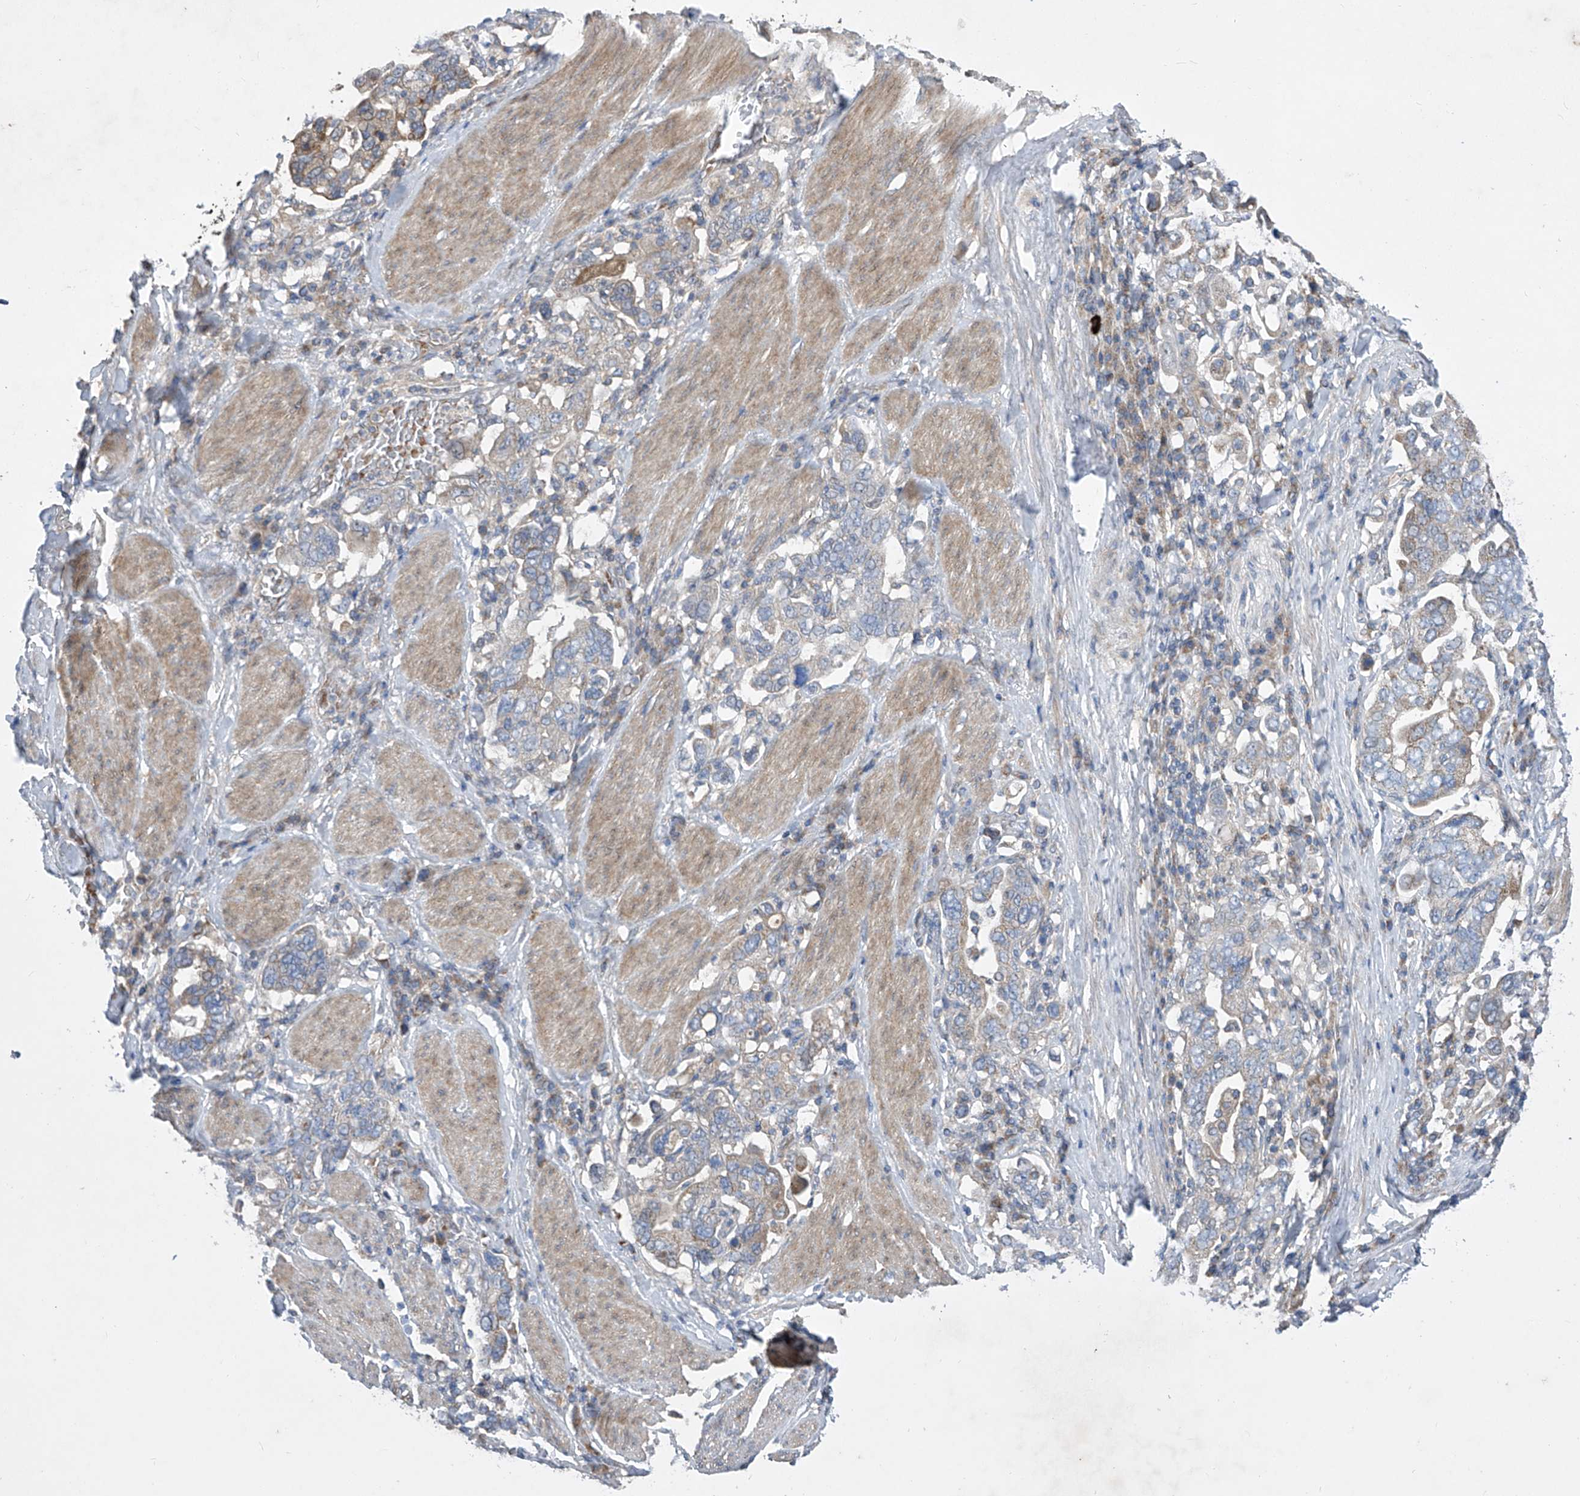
{"staining": {"intensity": "negative", "quantity": "none", "location": "none"}, "tissue": "stomach cancer", "cell_type": "Tumor cells", "image_type": "cancer", "snomed": [{"axis": "morphology", "description": "Adenocarcinoma, NOS"}, {"axis": "topography", "description": "Stomach, upper"}], "caption": "An image of human stomach adenocarcinoma is negative for staining in tumor cells.", "gene": "COQ3", "patient": {"sex": "male", "age": 62}}